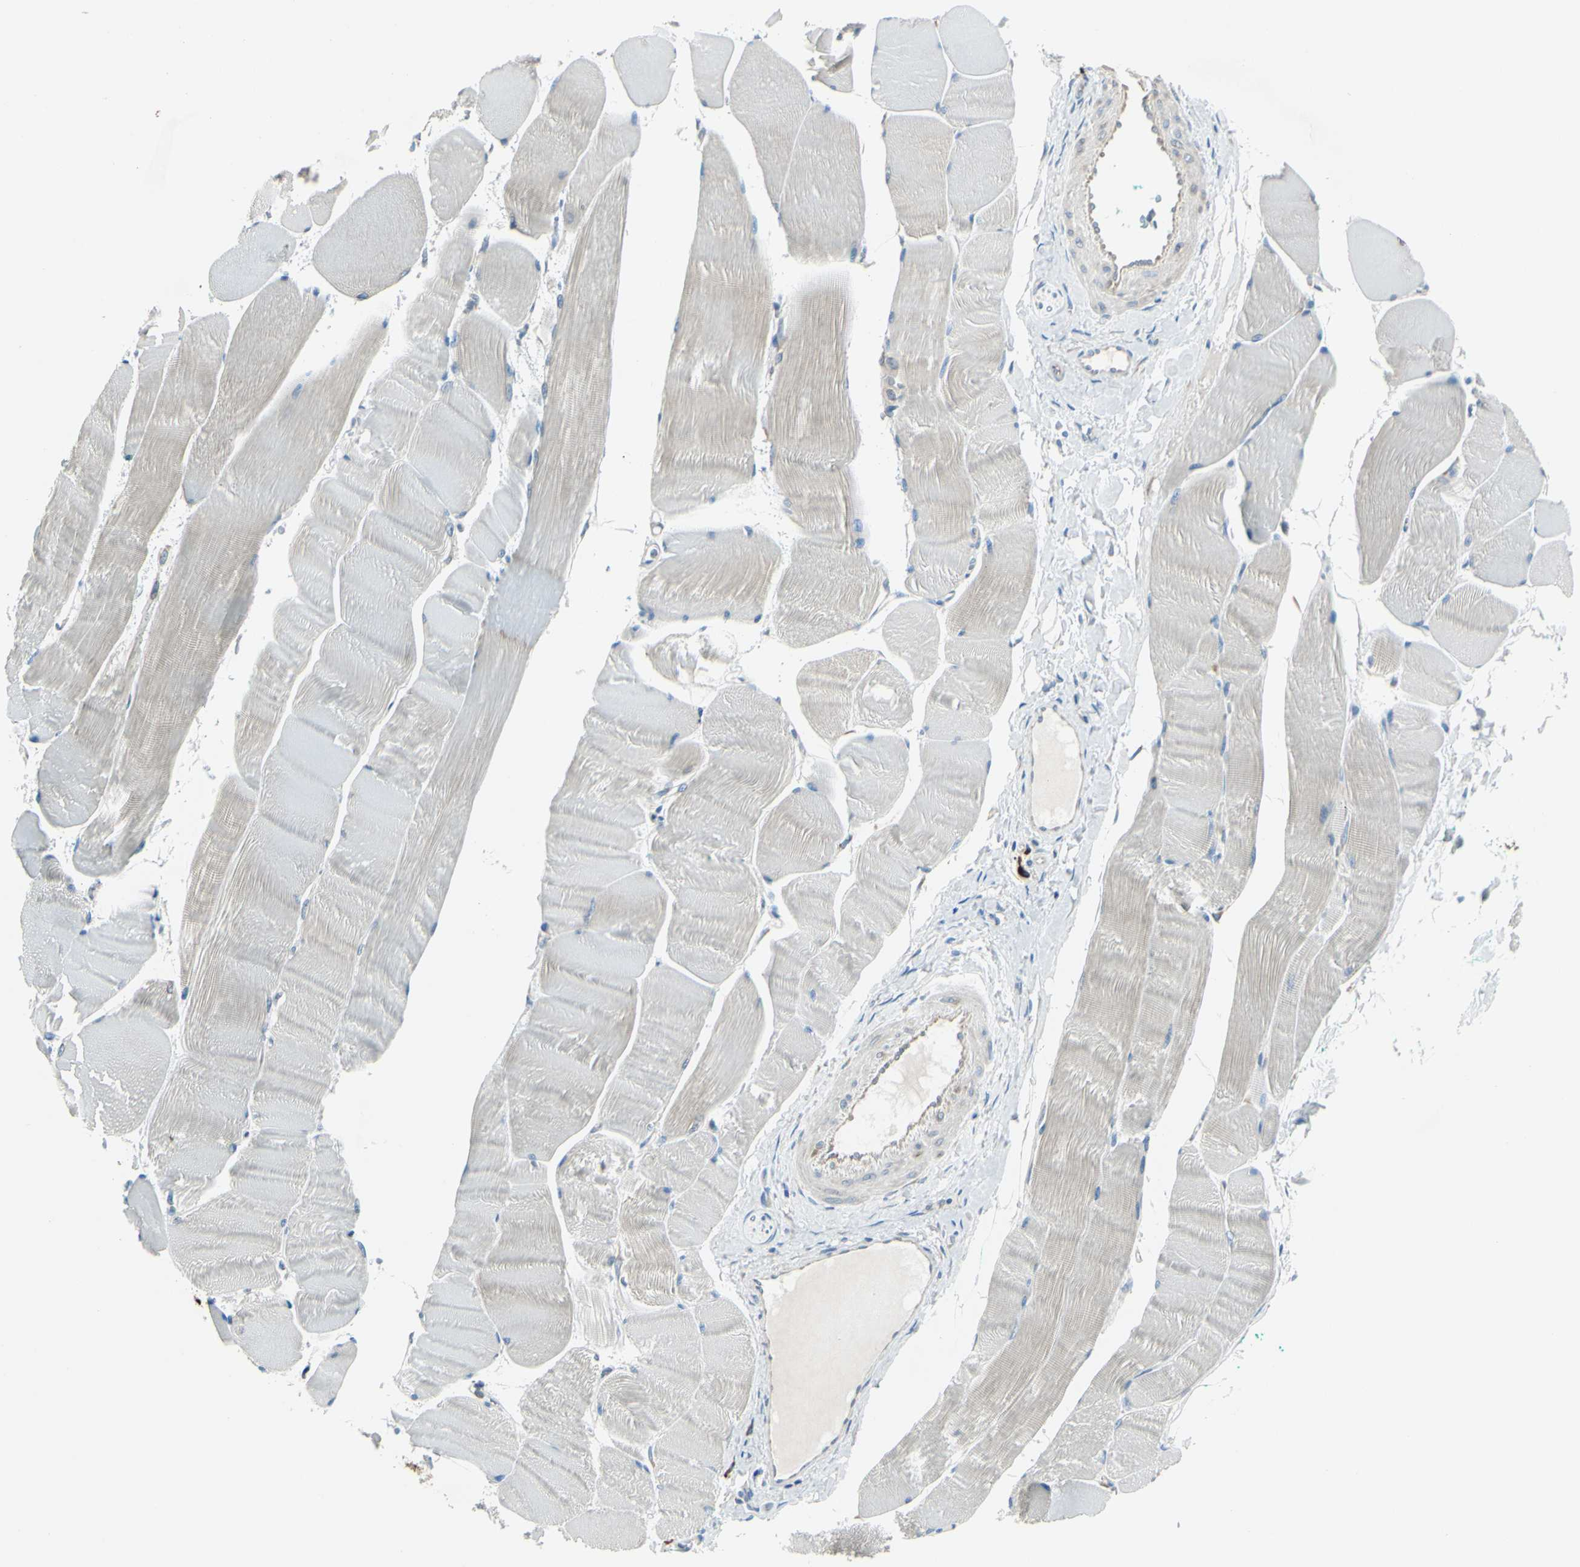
{"staining": {"intensity": "negative", "quantity": "none", "location": "none"}, "tissue": "skeletal muscle", "cell_type": "Myocytes", "image_type": "normal", "snomed": [{"axis": "morphology", "description": "Normal tissue, NOS"}, {"axis": "morphology", "description": "Squamous cell carcinoma, NOS"}, {"axis": "topography", "description": "Skeletal muscle"}], "caption": "Immunohistochemistry (IHC) image of normal skeletal muscle stained for a protein (brown), which demonstrates no expression in myocytes. Brightfield microscopy of IHC stained with DAB (brown) and hematoxylin (blue), captured at high magnification.", "gene": "SELENOS", "patient": {"sex": "male", "age": 51}}